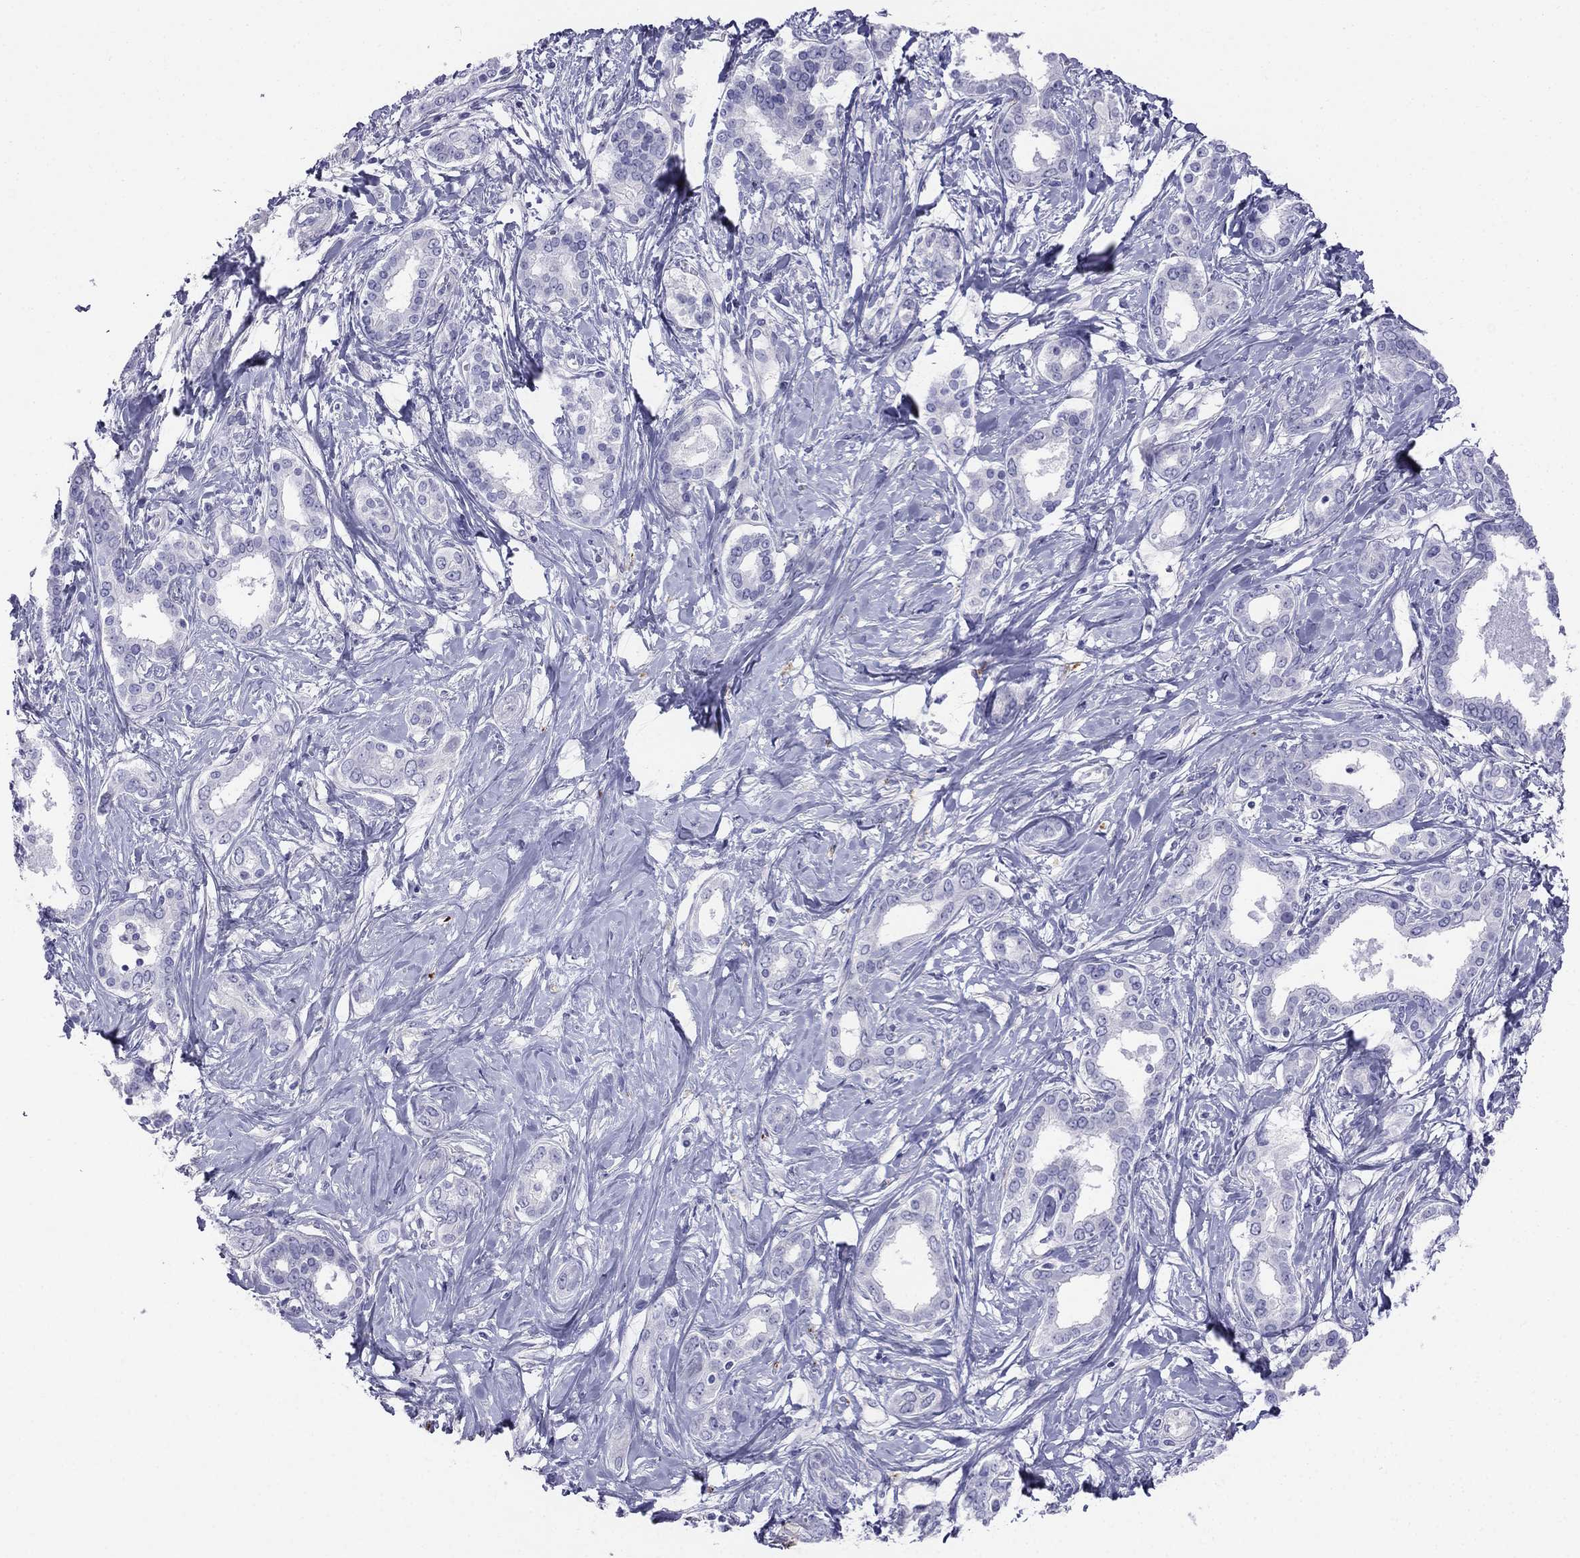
{"staining": {"intensity": "negative", "quantity": "none", "location": "none"}, "tissue": "liver cancer", "cell_type": "Tumor cells", "image_type": "cancer", "snomed": [{"axis": "morphology", "description": "Cholangiocarcinoma"}, {"axis": "topography", "description": "Liver"}], "caption": "High magnification brightfield microscopy of liver cancer stained with DAB (brown) and counterstained with hematoxylin (blue): tumor cells show no significant positivity.", "gene": "ALOXE3", "patient": {"sex": "female", "age": 47}}